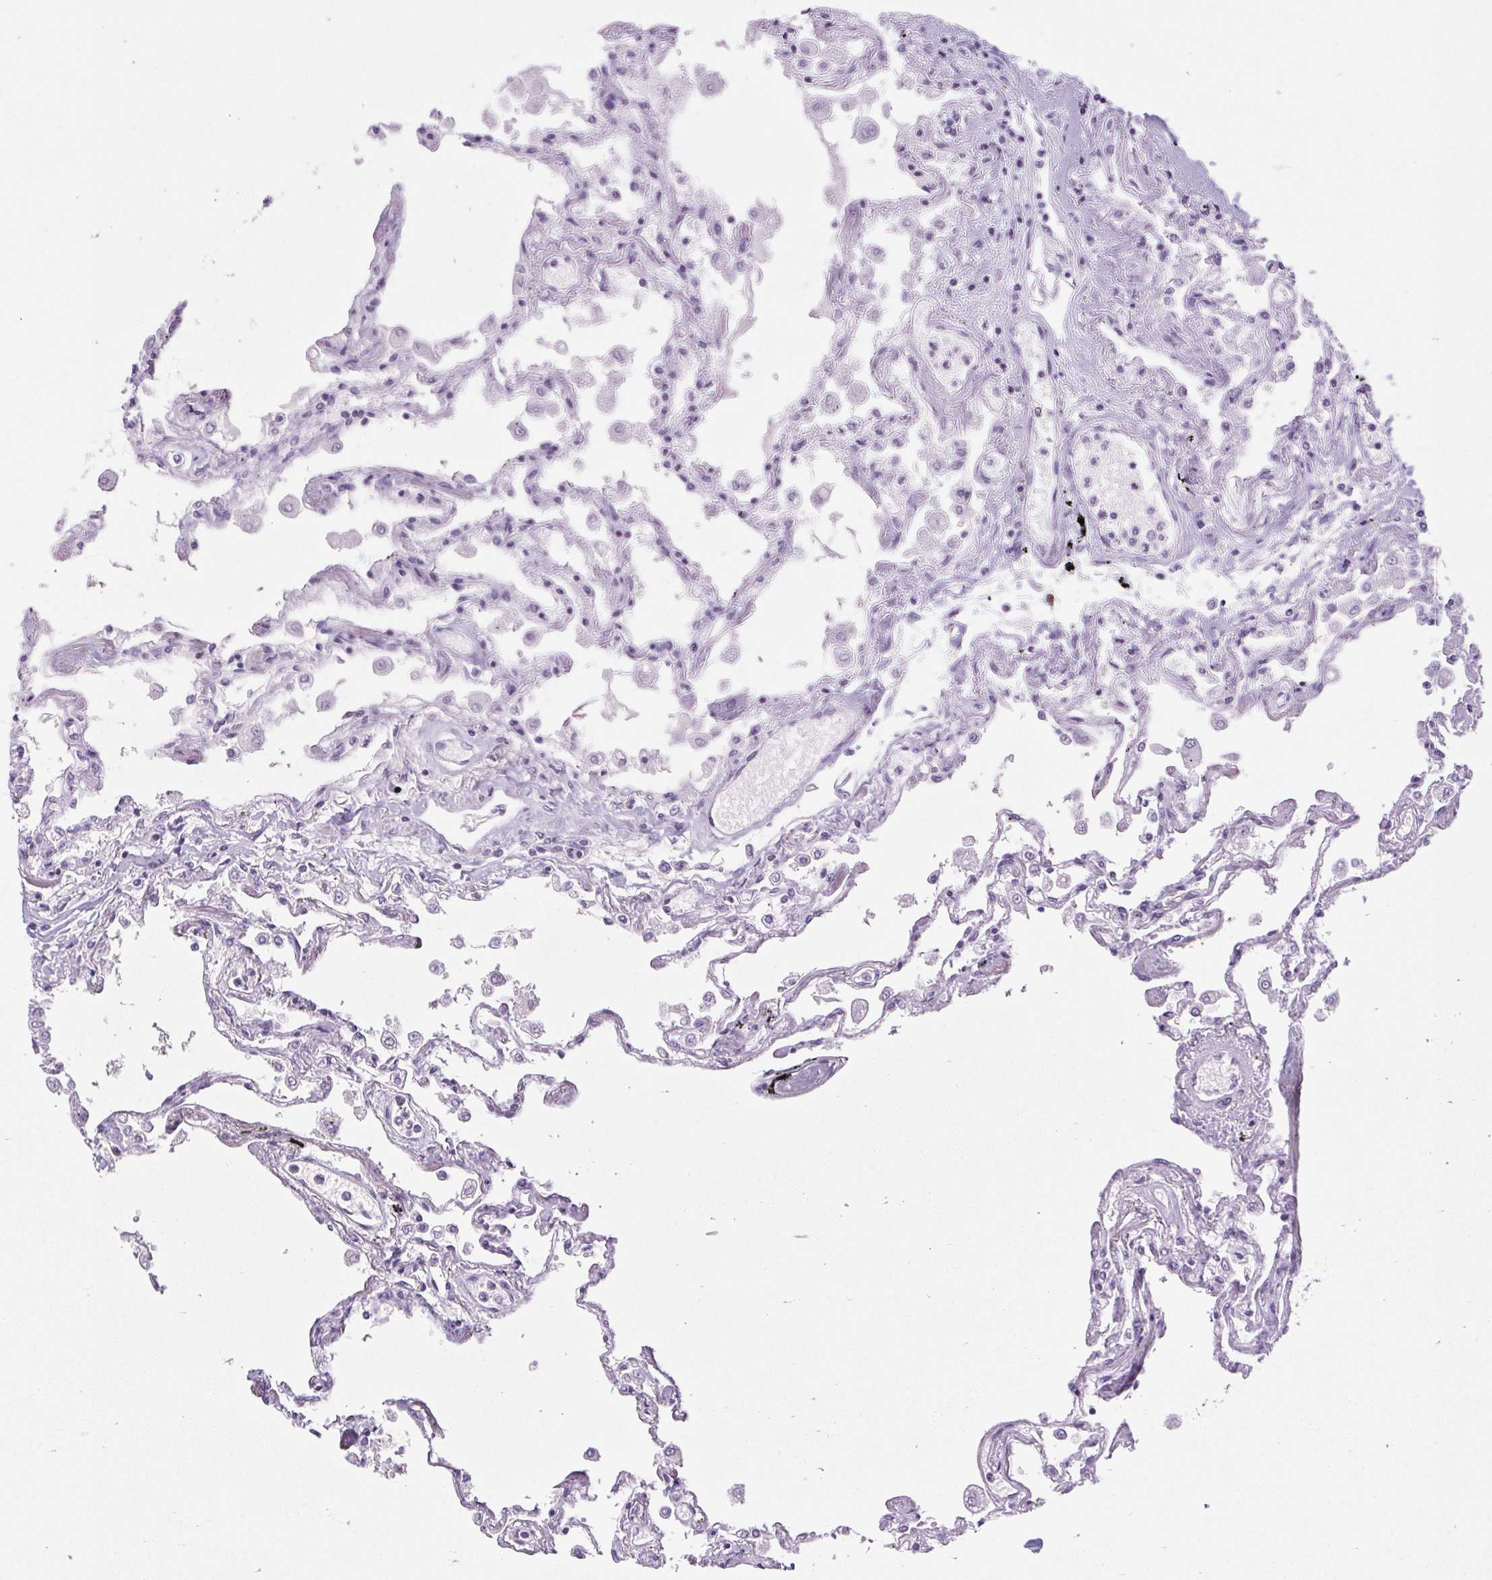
{"staining": {"intensity": "negative", "quantity": "none", "location": "none"}, "tissue": "lung", "cell_type": "Alveolar cells", "image_type": "normal", "snomed": [{"axis": "morphology", "description": "Normal tissue, NOS"}, {"axis": "morphology", "description": "Adenocarcinoma, NOS"}, {"axis": "topography", "description": "Cartilage tissue"}, {"axis": "topography", "description": "Lung"}], "caption": "Alveolar cells show no significant staining in unremarkable lung. (Immunohistochemistry, brightfield microscopy, high magnification).", "gene": "BCAS1", "patient": {"sex": "female", "age": 67}}